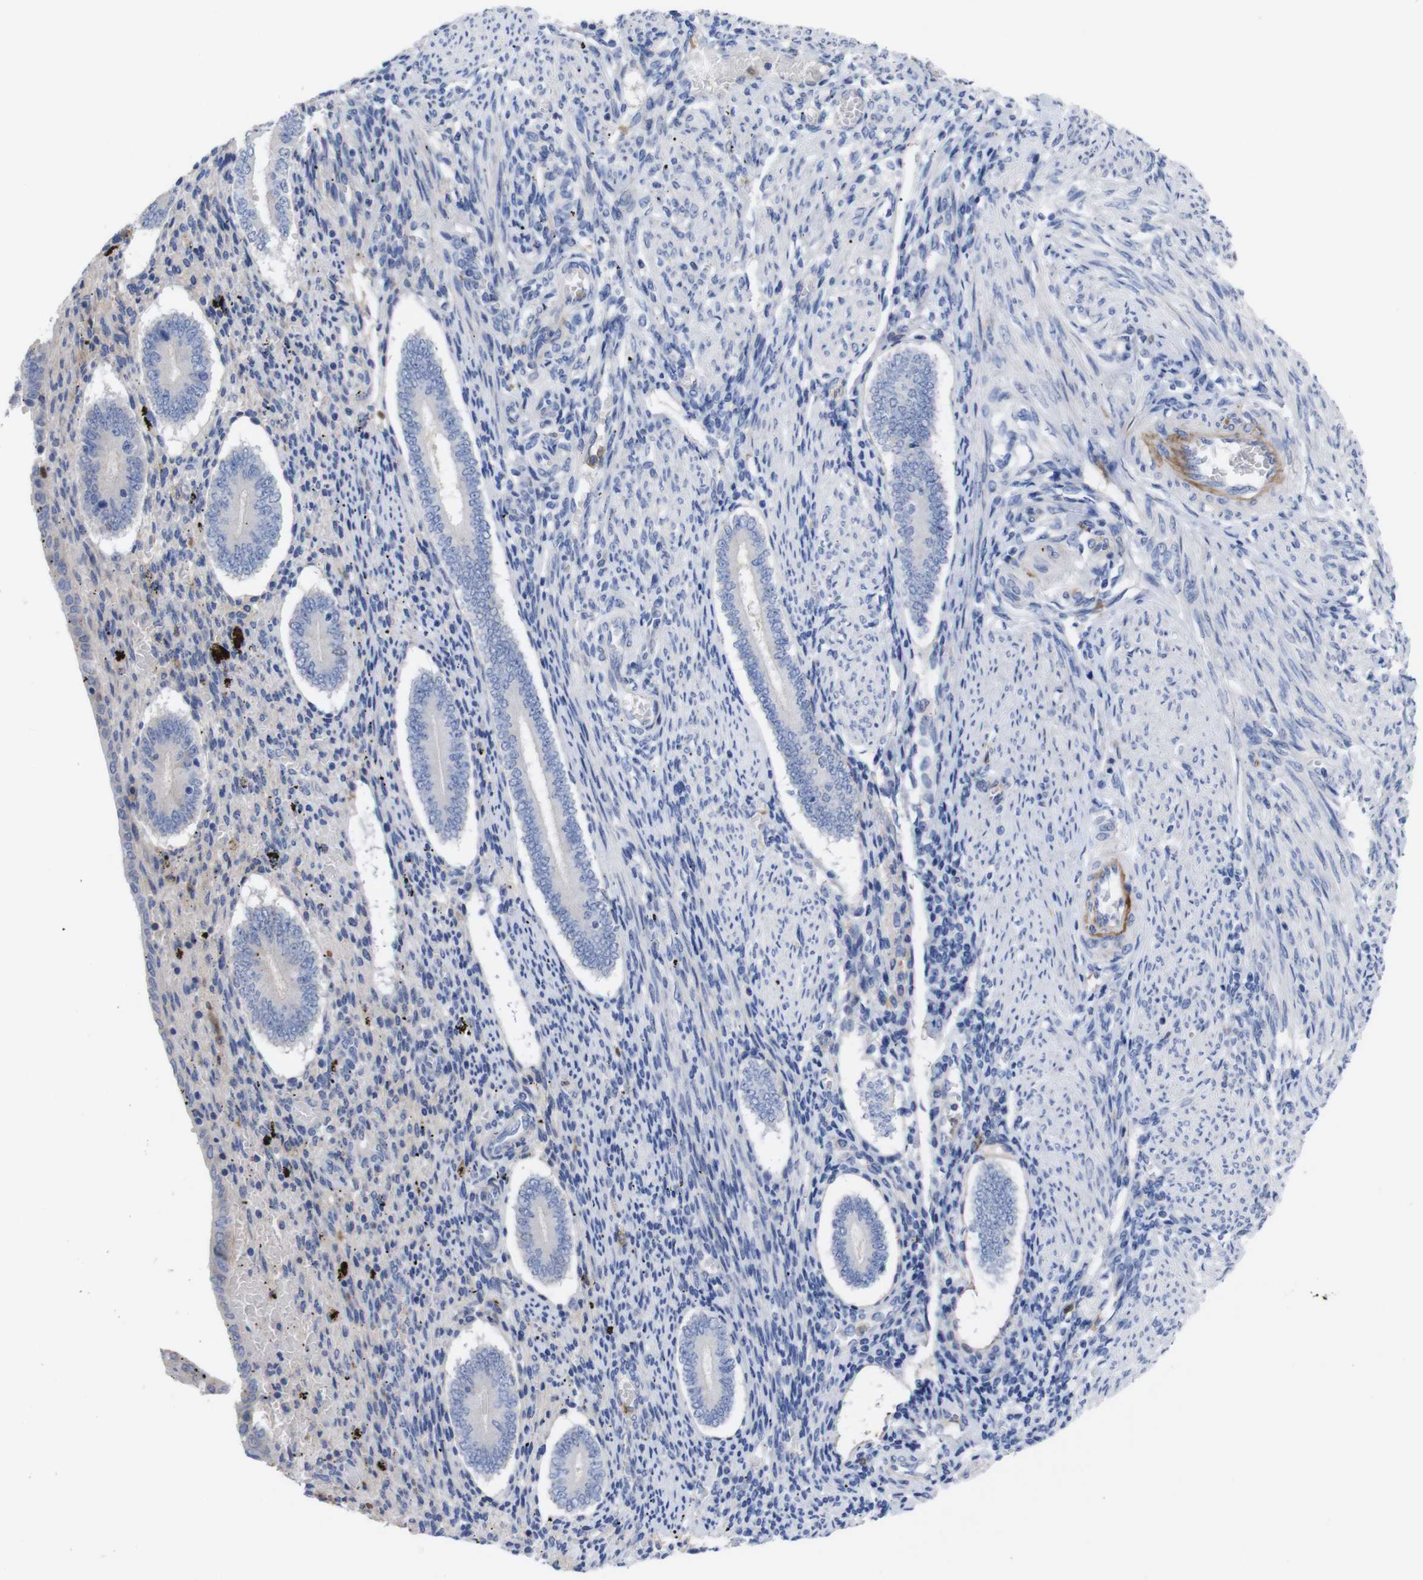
{"staining": {"intensity": "weak", "quantity": "<25%", "location": "cytoplasmic/membranous"}, "tissue": "endometrium", "cell_type": "Cells in endometrial stroma", "image_type": "normal", "snomed": [{"axis": "morphology", "description": "Normal tissue, NOS"}, {"axis": "topography", "description": "Endometrium"}], "caption": "Immunohistochemistry (IHC) of benign human endometrium demonstrates no positivity in cells in endometrial stroma.", "gene": "C5AR1", "patient": {"sex": "female", "age": 42}}